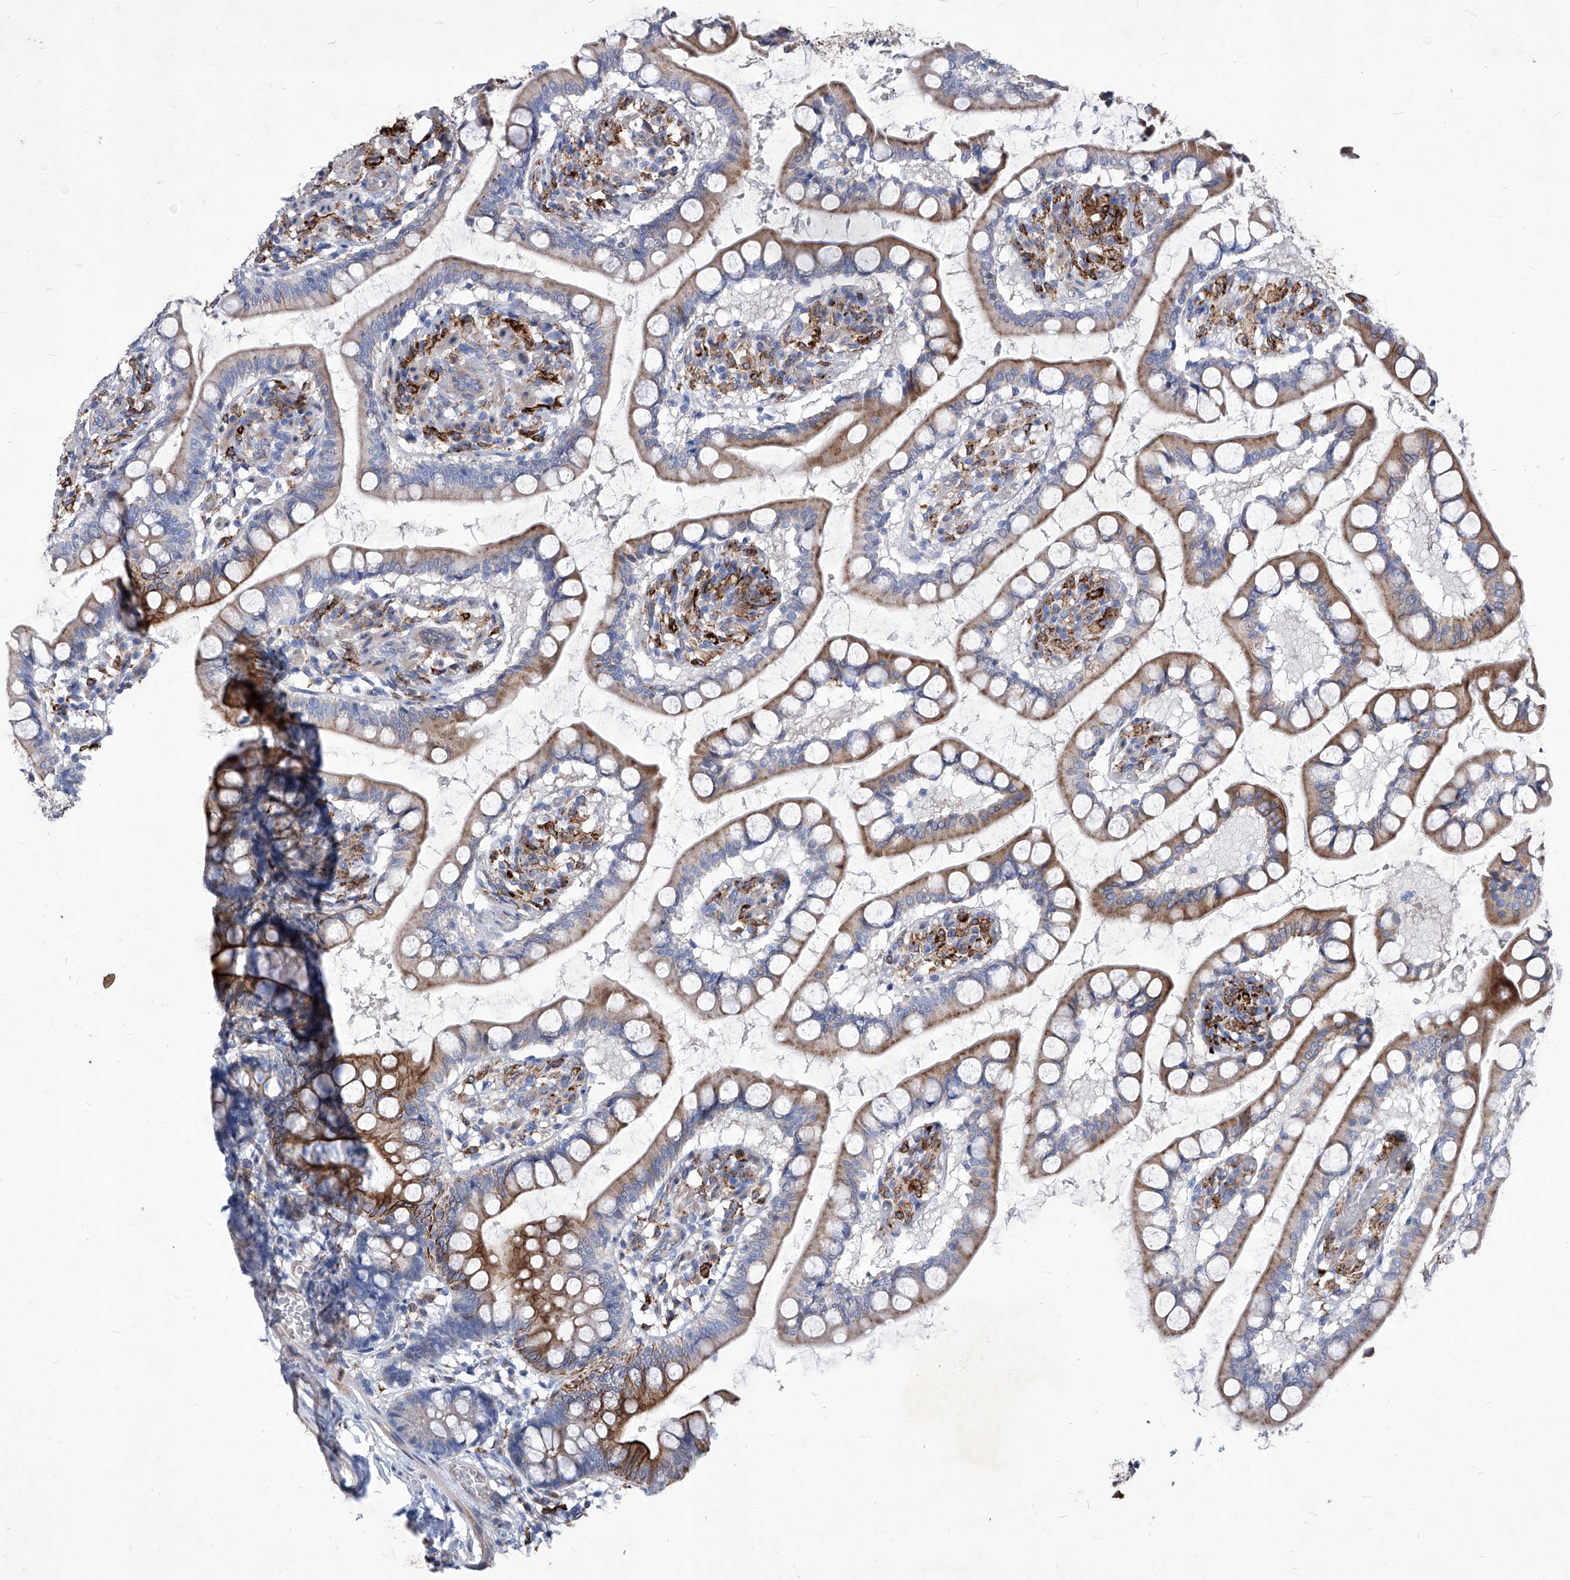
{"staining": {"intensity": "moderate", "quantity": ">75%", "location": "cytoplasmic/membranous"}, "tissue": "small intestine", "cell_type": "Glandular cells", "image_type": "normal", "snomed": [{"axis": "morphology", "description": "Normal tissue, NOS"}, {"axis": "topography", "description": "Small intestine"}], "caption": "Immunohistochemical staining of benign small intestine reveals >75% levels of moderate cytoplasmic/membranous protein expression in about >75% of glandular cells.", "gene": "UBOX5", "patient": {"sex": "male", "age": 52}}